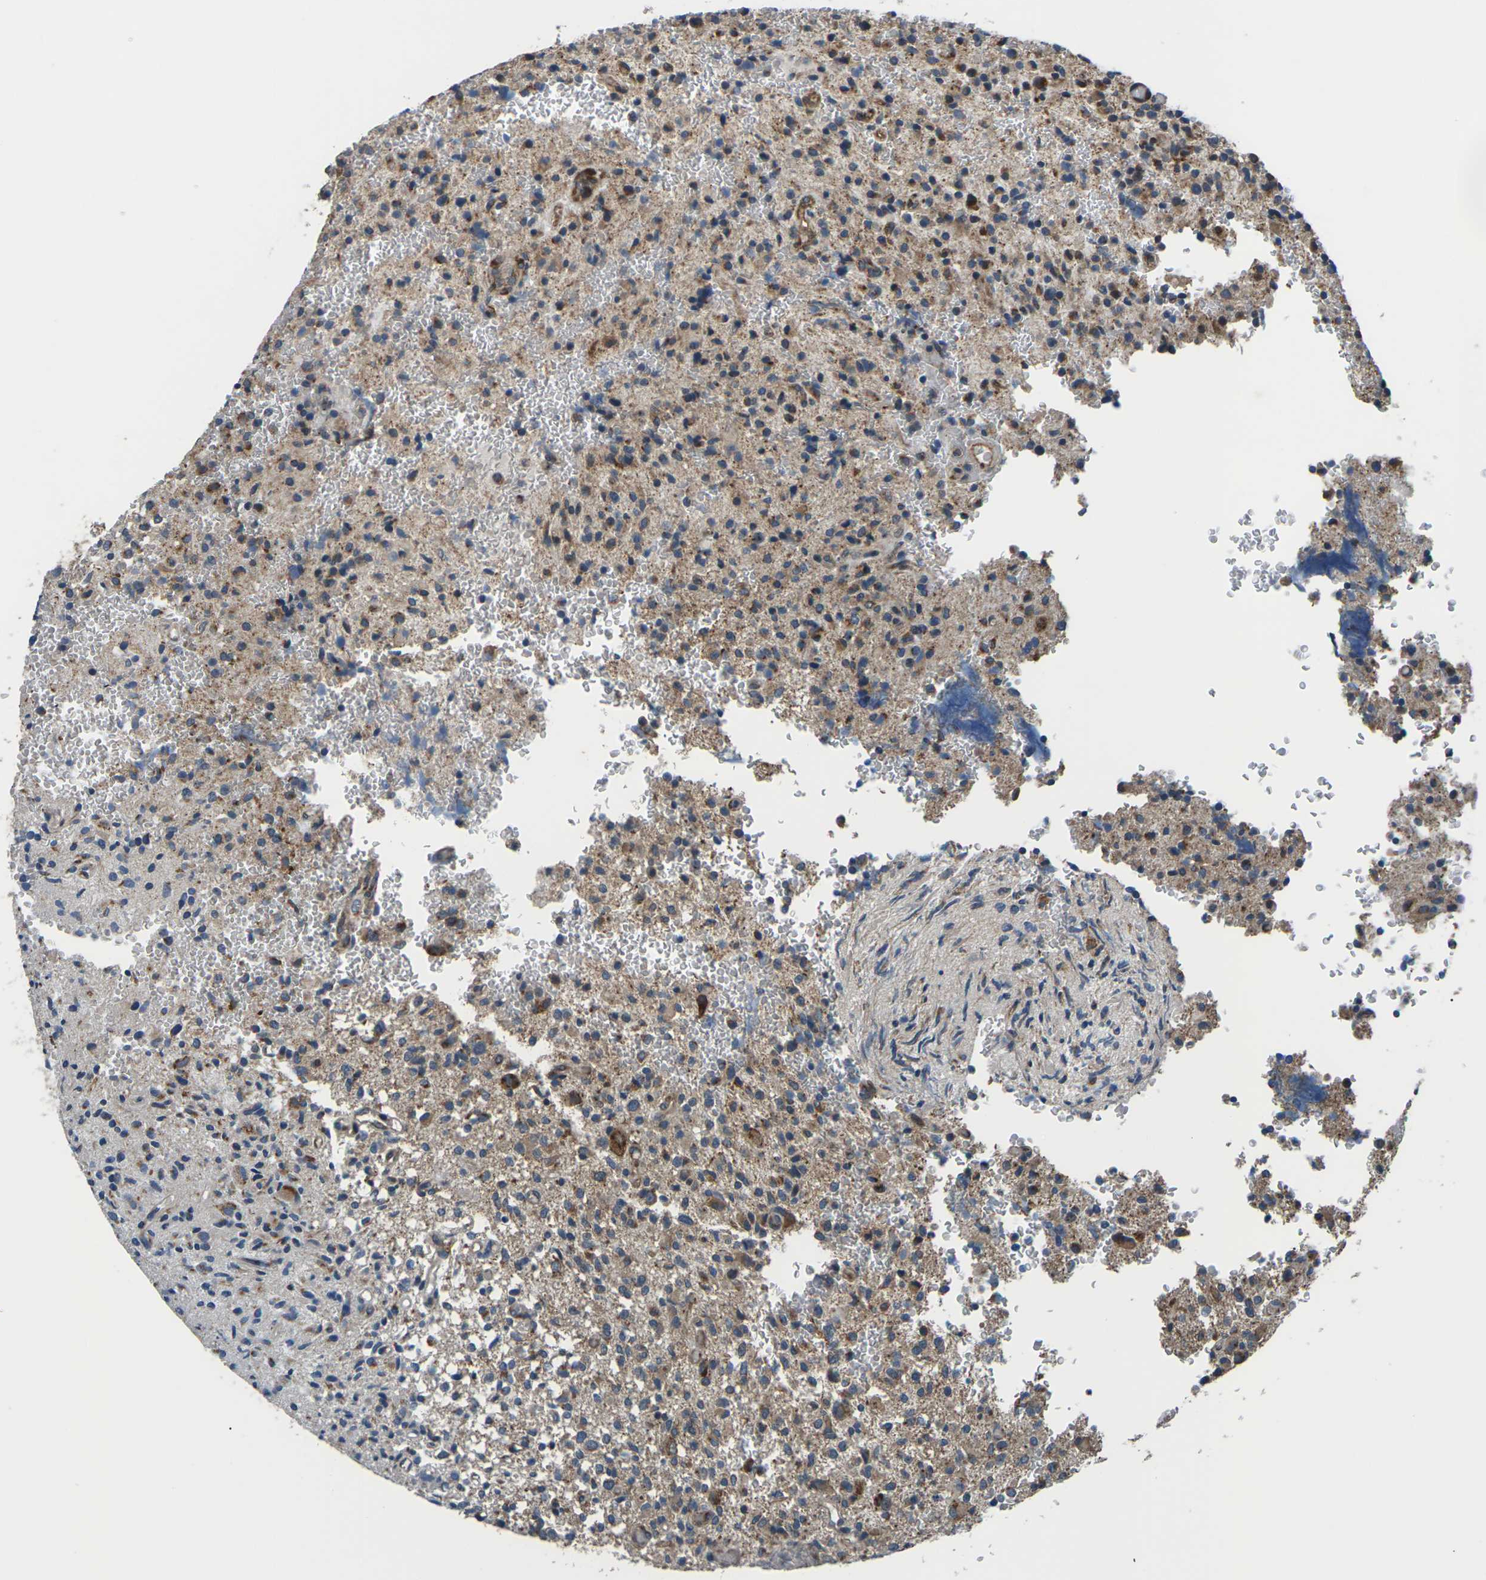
{"staining": {"intensity": "moderate", "quantity": ">75%", "location": "cytoplasmic/membranous"}, "tissue": "glioma", "cell_type": "Tumor cells", "image_type": "cancer", "snomed": [{"axis": "morphology", "description": "Glioma, malignant, High grade"}, {"axis": "topography", "description": "Brain"}], "caption": "High-power microscopy captured an immunohistochemistry photomicrograph of glioma, revealing moderate cytoplasmic/membranous expression in approximately >75% of tumor cells.", "gene": "GABRP", "patient": {"sex": "male", "age": 71}}